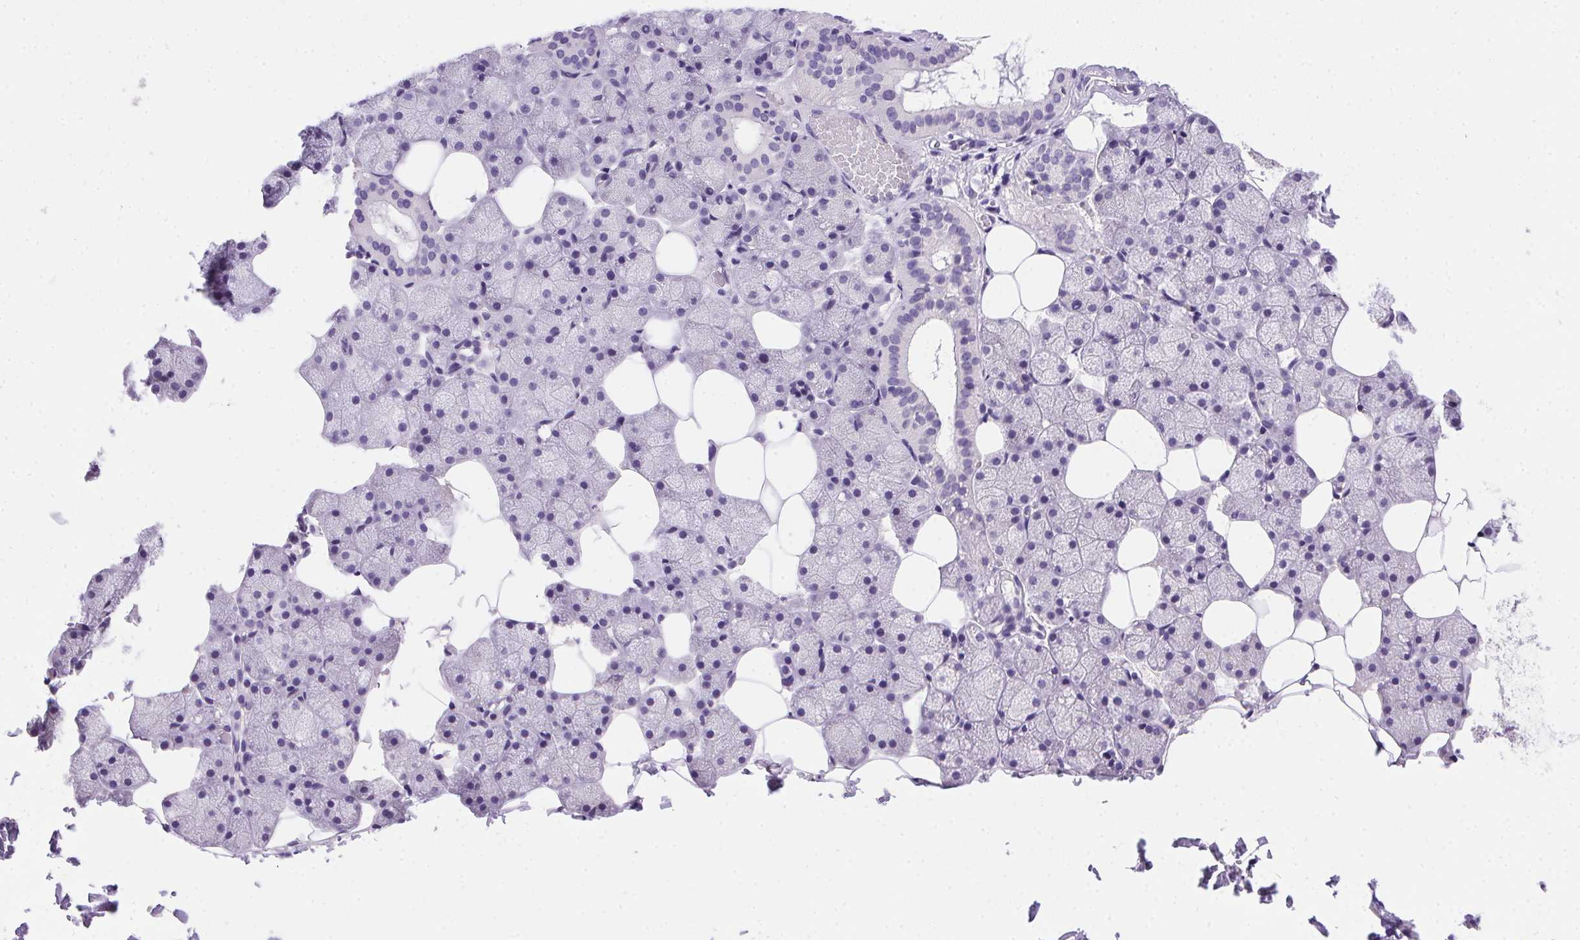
{"staining": {"intensity": "negative", "quantity": "none", "location": "none"}, "tissue": "salivary gland", "cell_type": "Glandular cells", "image_type": "normal", "snomed": [{"axis": "morphology", "description": "Normal tissue, NOS"}, {"axis": "topography", "description": "Salivary gland"}], "caption": "This is a image of IHC staining of unremarkable salivary gland, which shows no staining in glandular cells. (DAB (3,3'-diaminobenzidine) immunohistochemistry (IHC), high magnification).", "gene": "SSTR4", "patient": {"sex": "male", "age": 38}}